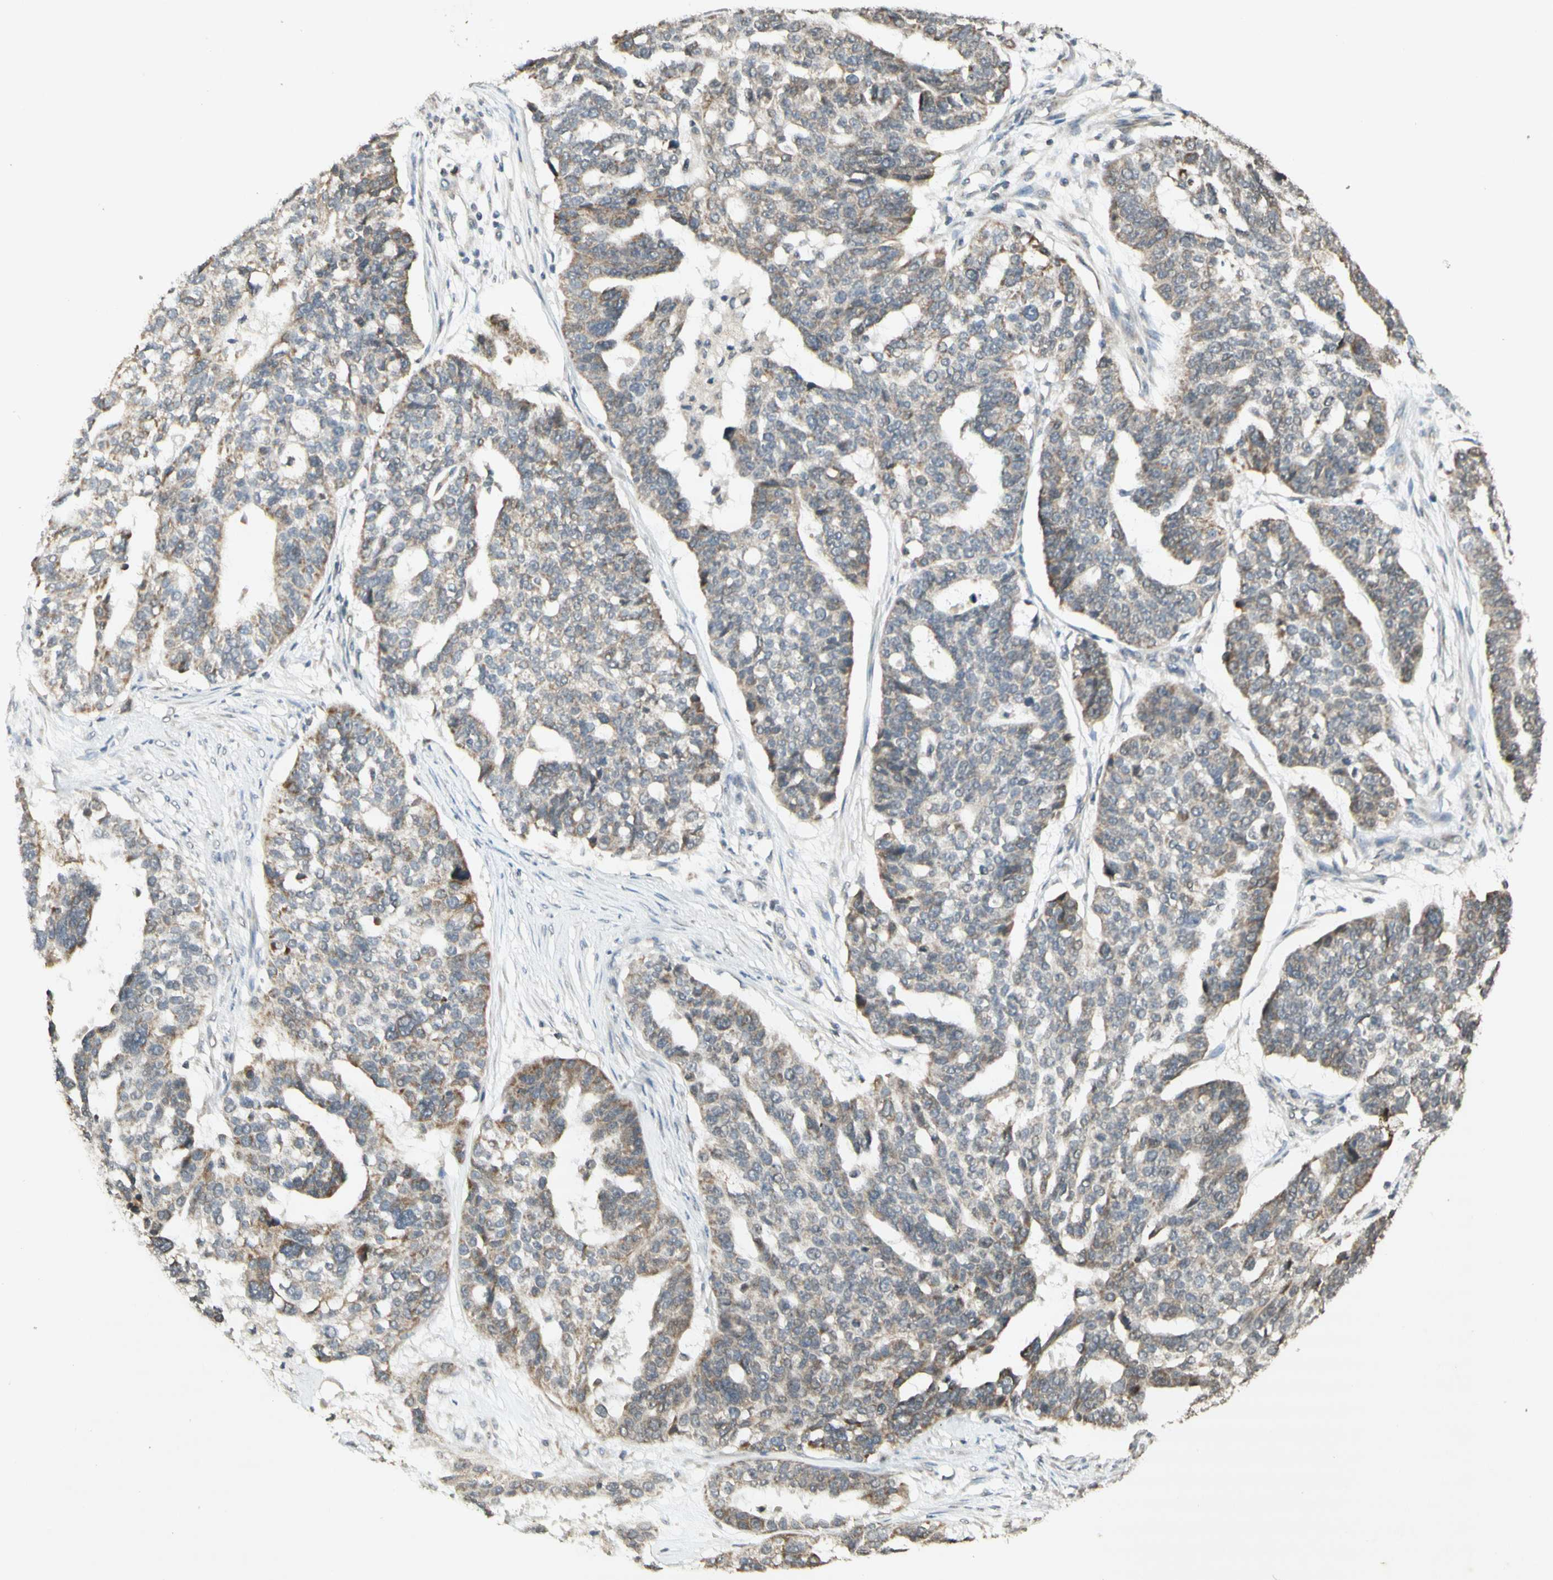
{"staining": {"intensity": "weak", "quantity": "25%-75%", "location": "cytoplasmic/membranous"}, "tissue": "ovarian cancer", "cell_type": "Tumor cells", "image_type": "cancer", "snomed": [{"axis": "morphology", "description": "Cystadenocarcinoma, serous, NOS"}, {"axis": "topography", "description": "Ovary"}], "caption": "A histopathology image showing weak cytoplasmic/membranous positivity in approximately 25%-75% of tumor cells in ovarian serous cystadenocarcinoma, as visualized by brown immunohistochemical staining.", "gene": "CCNI", "patient": {"sex": "female", "age": 59}}